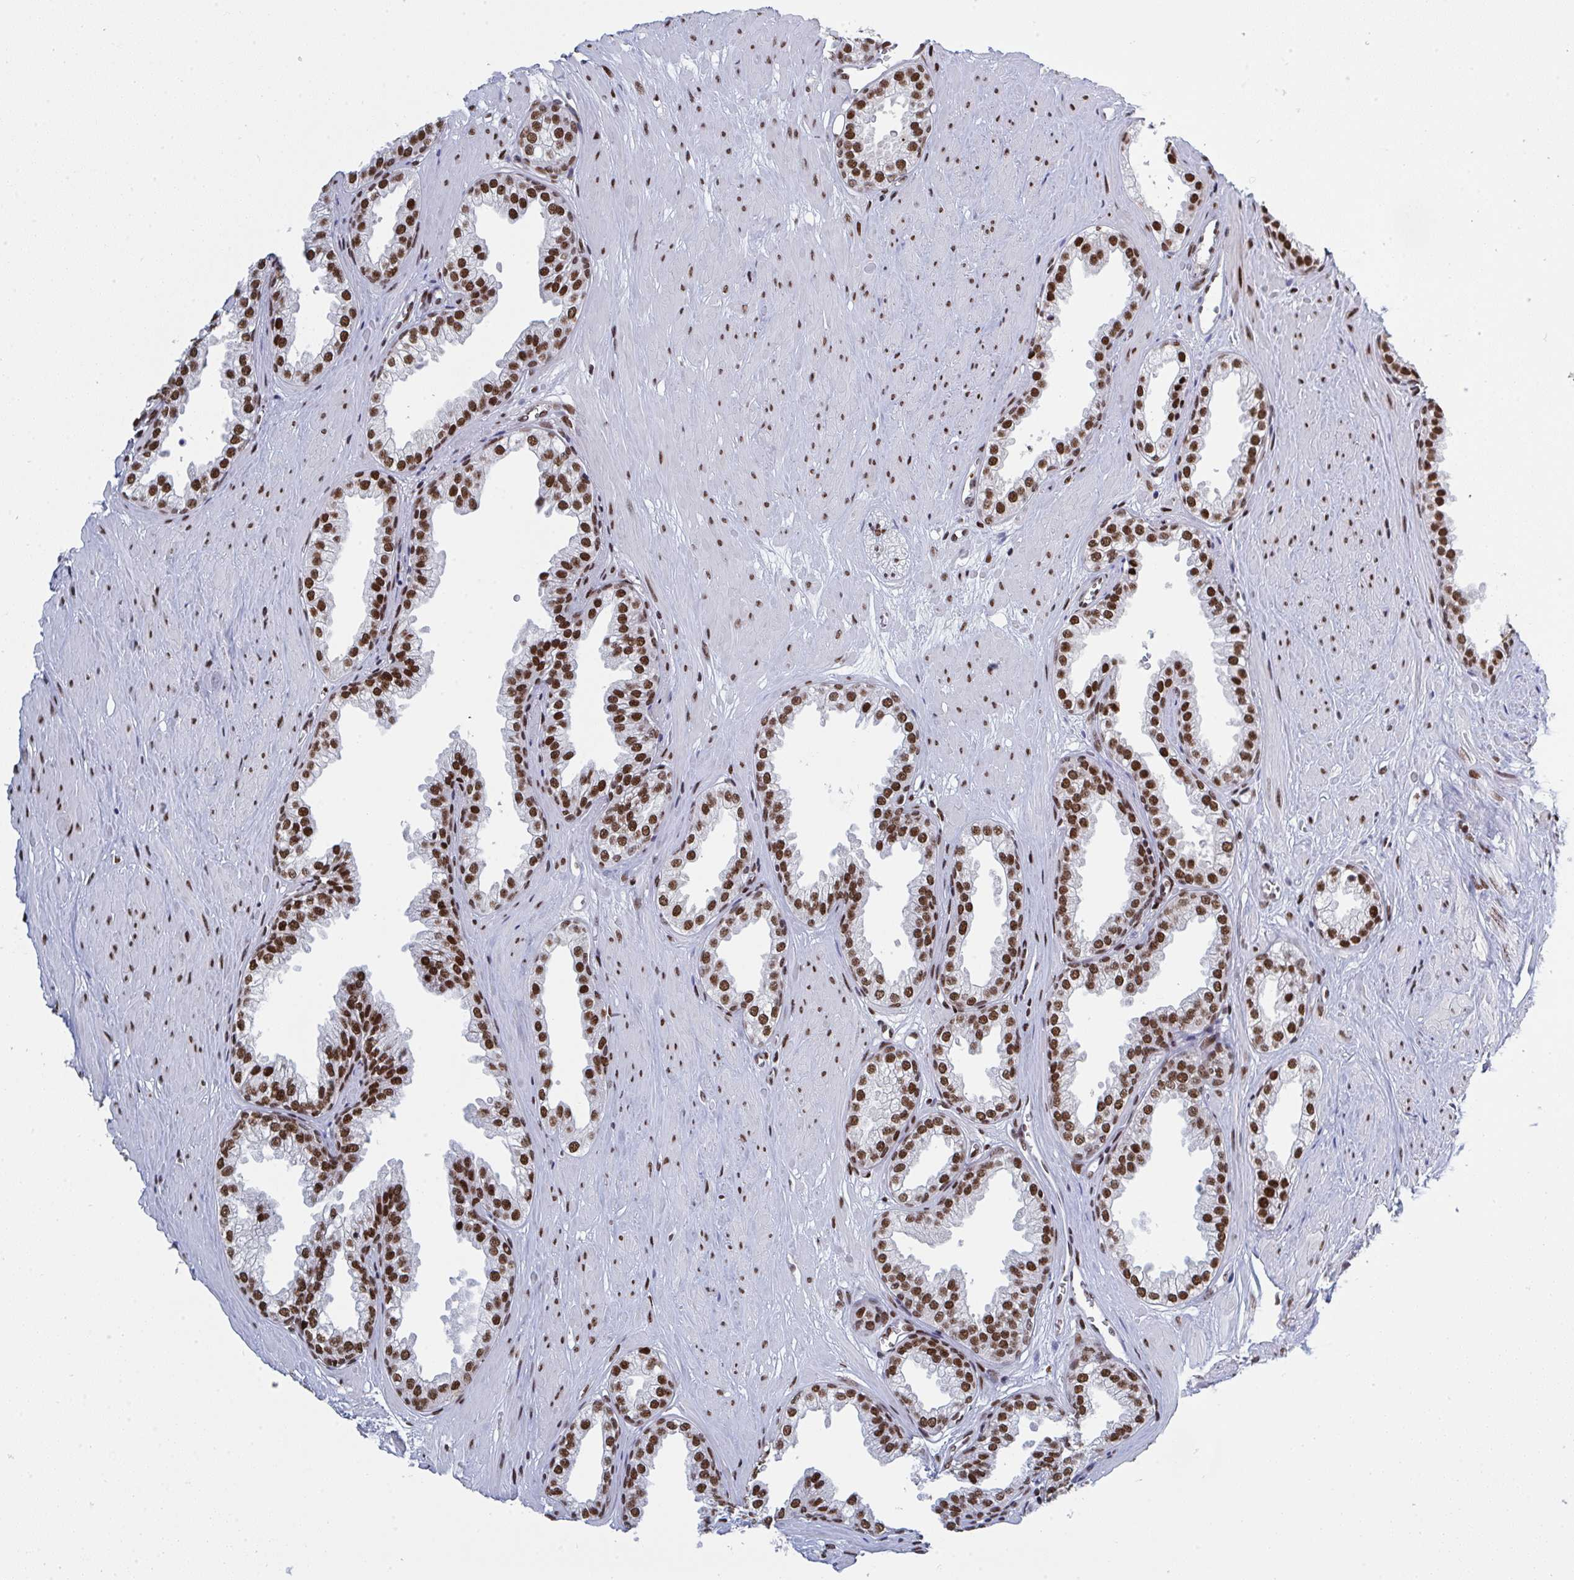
{"staining": {"intensity": "strong", "quantity": ">75%", "location": "nuclear"}, "tissue": "prostate", "cell_type": "Glandular cells", "image_type": "normal", "snomed": [{"axis": "morphology", "description": "Normal tissue, NOS"}, {"axis": "topography", "description": "Prostate"}, {"axis": "topography", "description": "Peripheral nerve tissue"}], "caption": "Protein staining demonstrates strong nuclear expression in about >75% of glandular cells in unremarkable prostate.", "gene": "ZNF607", "patient": {"sex": "male", "age": 55}}